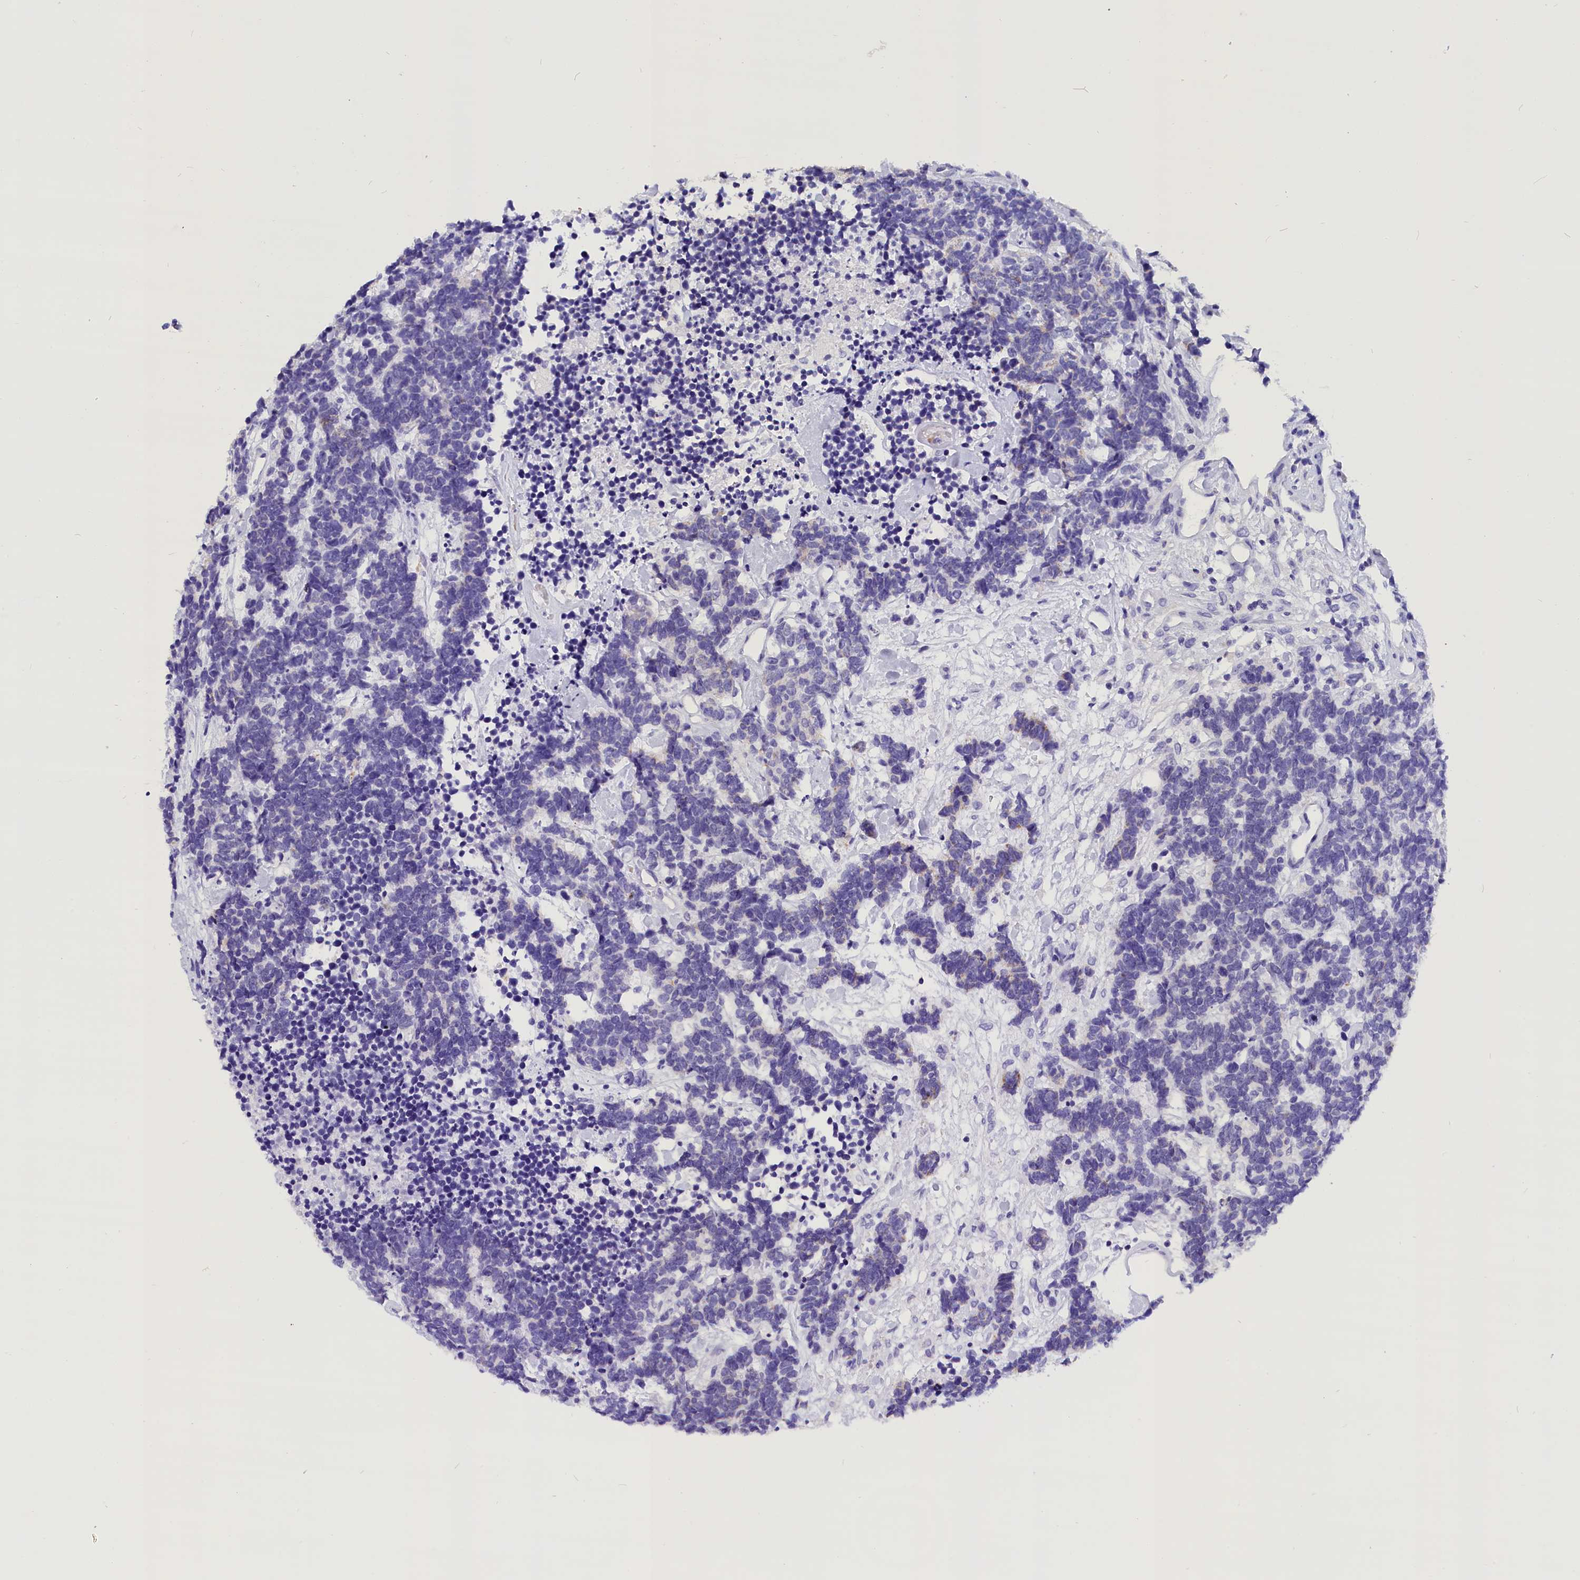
{"staining": {"intensity": "negative", "quantity": "none", "location": "none"}, "tissue": "carcinoid", "cell_type": "Tumor cells", "image_type": "cancer", "snomed": [{"axis": "morphology", "description": "Carcinoma, NOS"}, {"axis": "morphology", "description": "Carcinoid, malignant, NOS"}, {"axis": "topography", "description": "Urinary bladder"}], "caption": "The histopathology image demonstrates no significant expression in tumor cells of malignant carcinoid. (DAB immunohistochemistry (IHC) with hematoxylin counter stain).", "gene": "ABAT", "patient": {"sex": "male", "age": 57}}